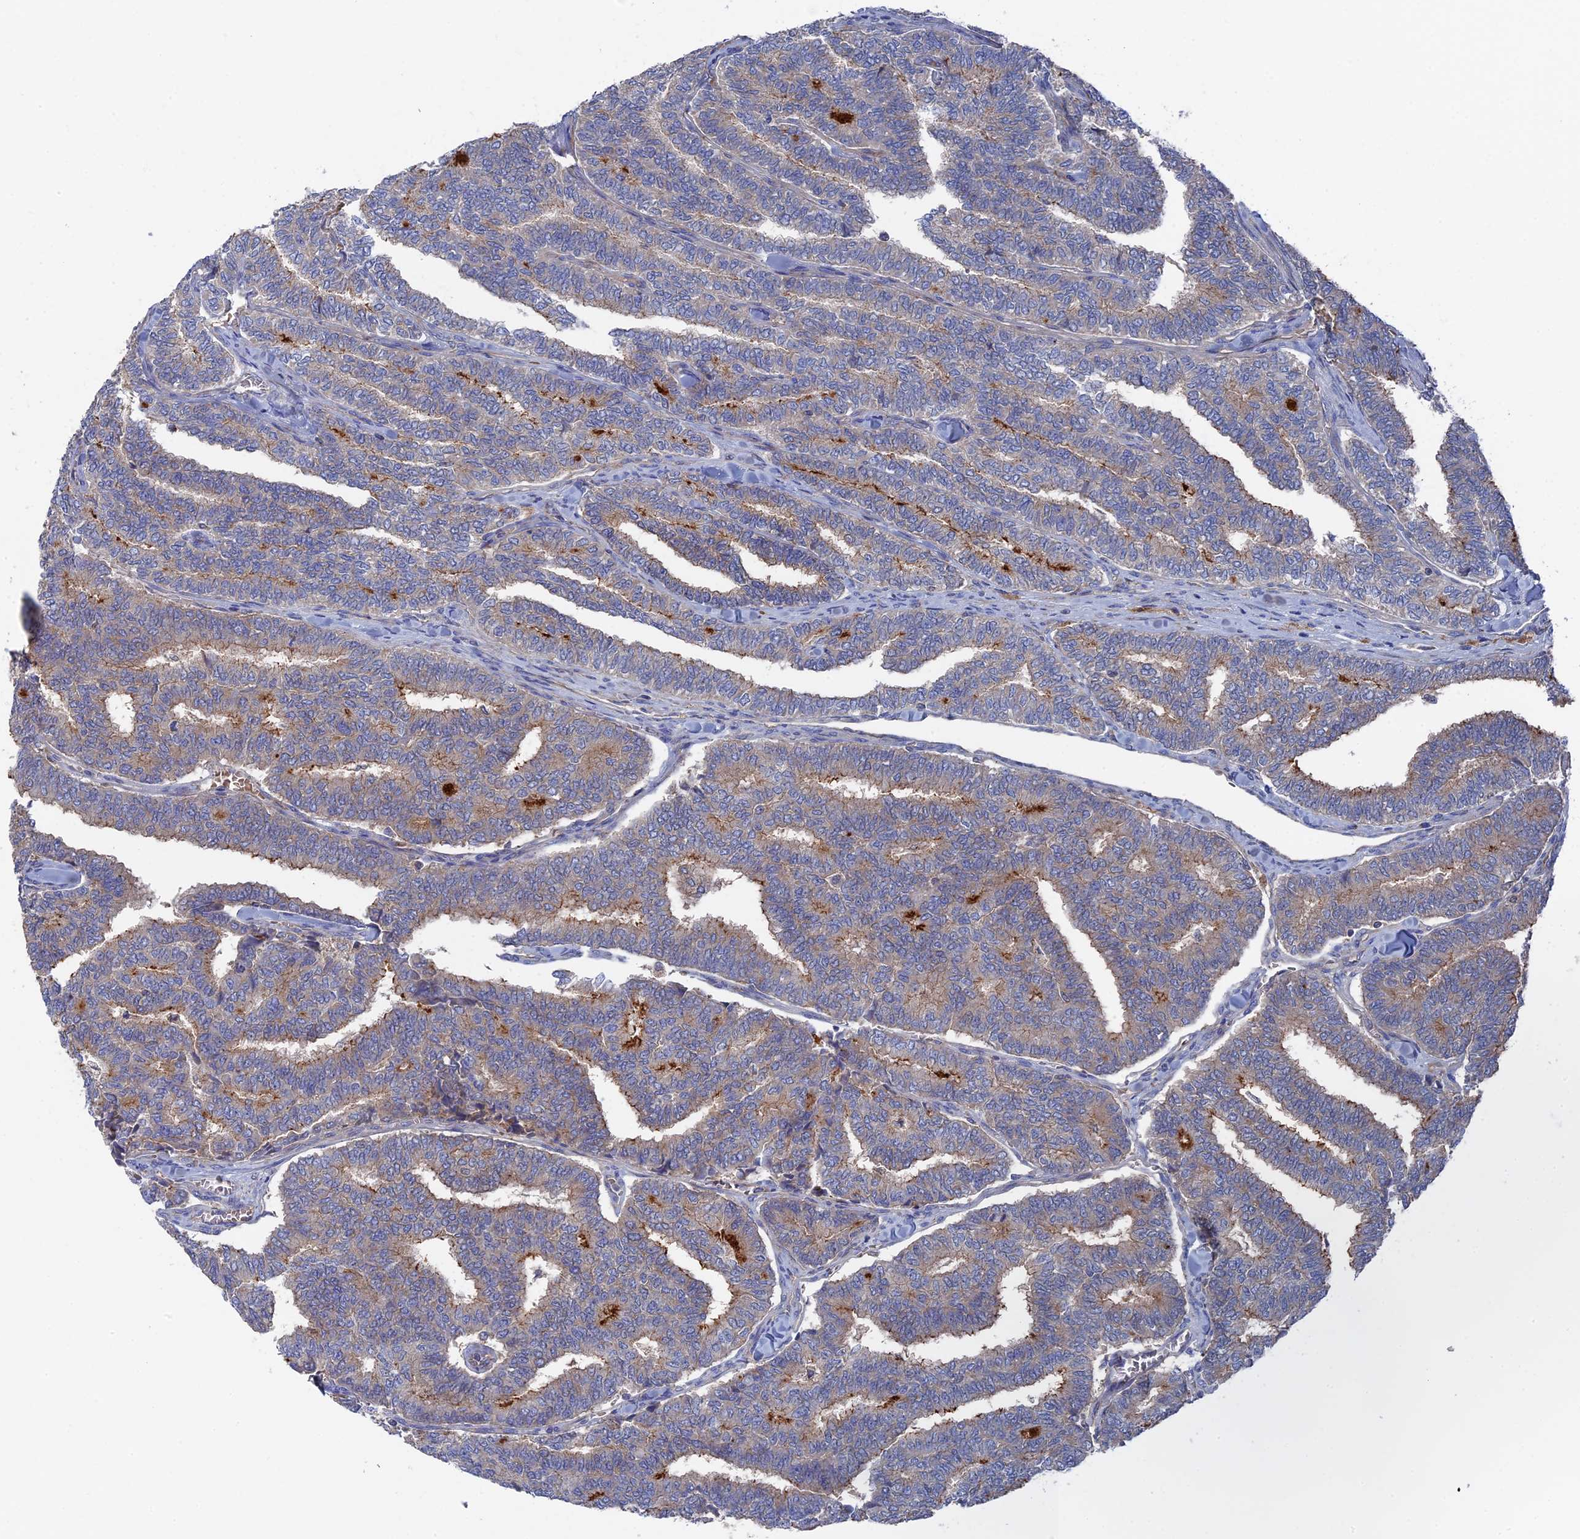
{"staining": {"intensity": "weak", "quantity": "25%-75%", "location": "cytoplasmic/membranous"}, "tissue": "thyroid cancer", "cell_type": "Tumor cells", "image_type": "cancer", "snomed": [{"axis": "morphology", "description": "Papillary adenocarcinoma, NOS"}, {"axis": "topography", "description": "Thyroid gland"}], "caption": "Protein staining reveals weak cytoplasmic/membranous positivity in about 25%-75% of tumor cells in thyroid papillary adenocarcinoma.", "gene": "SMG9", "patient": {"sex": "female", "age": 35}}